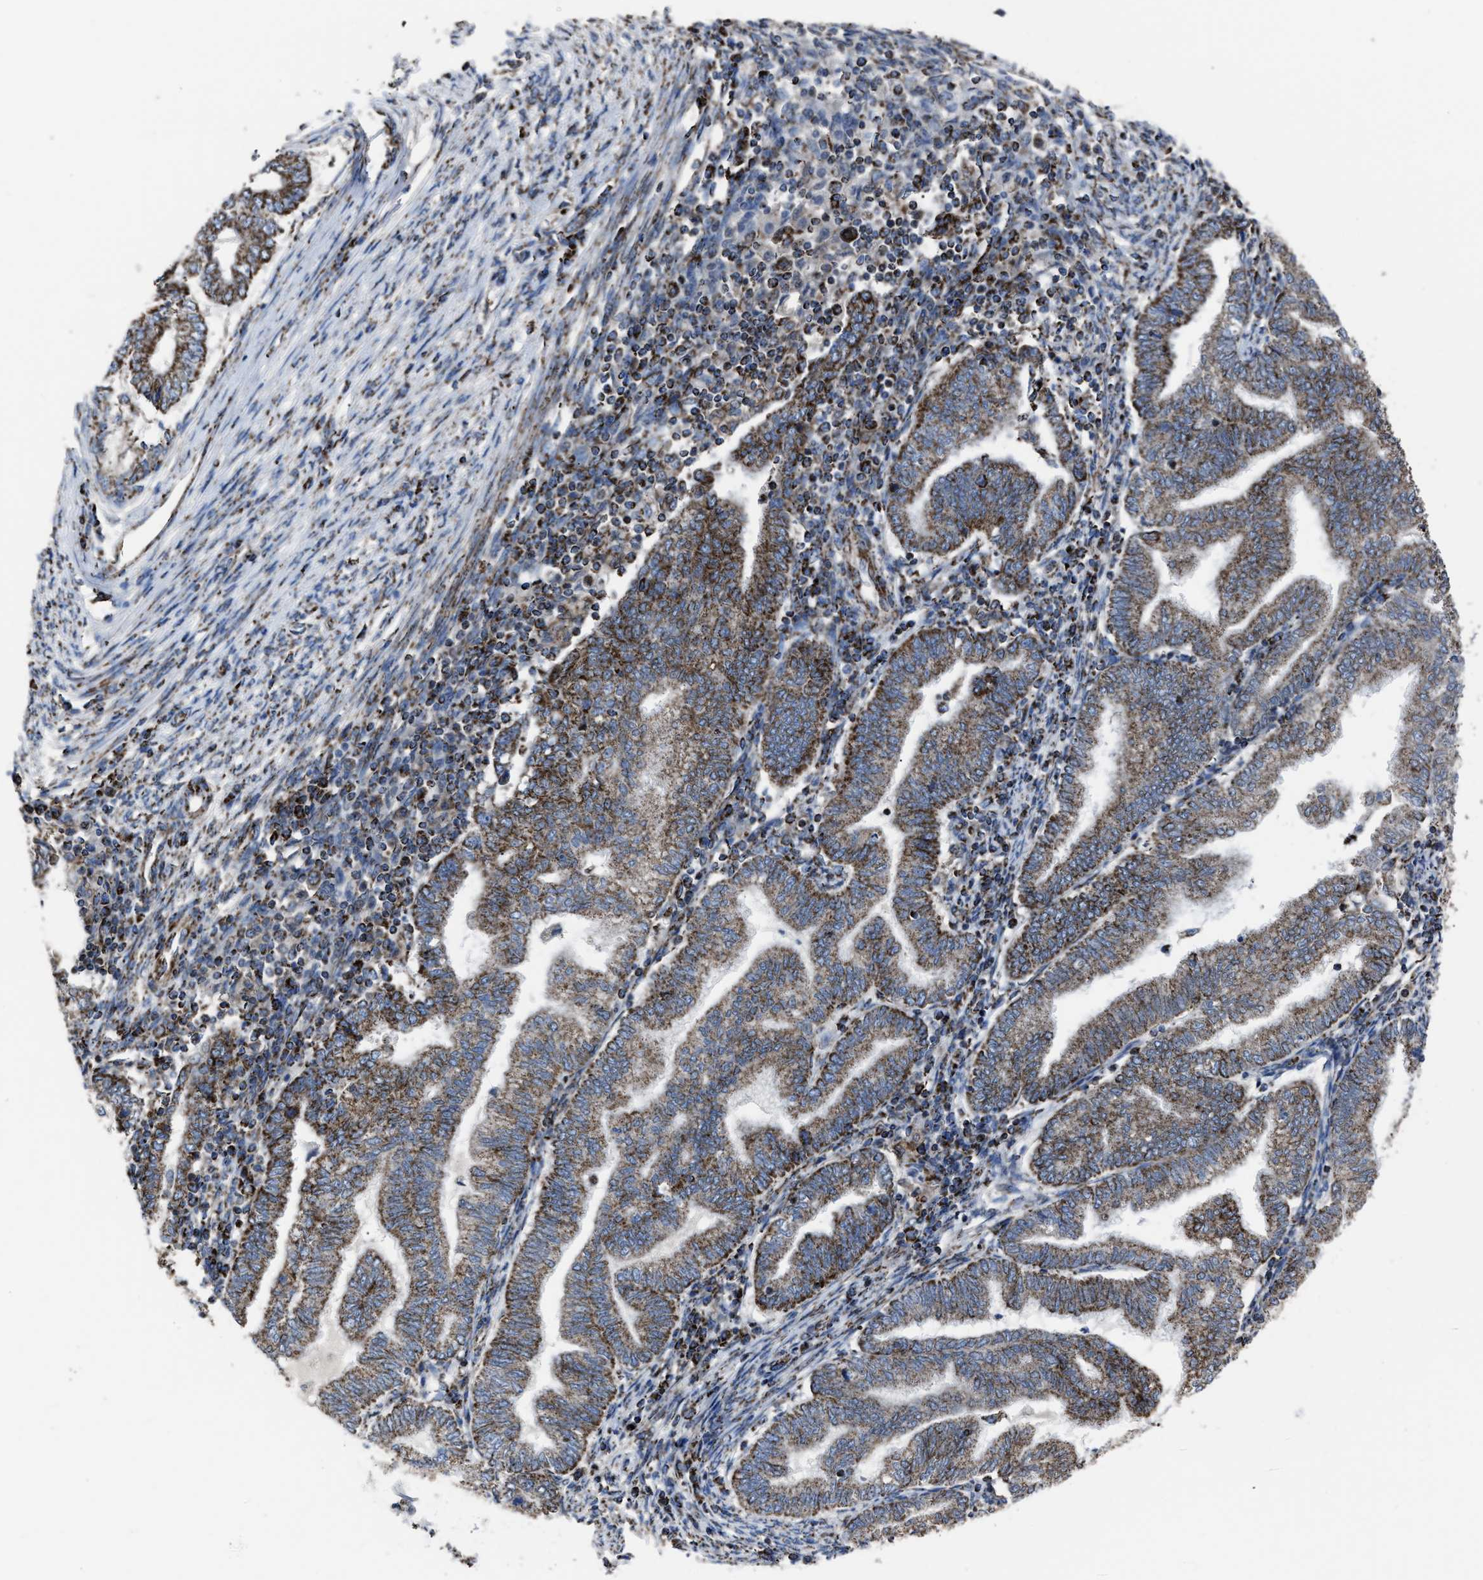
{"staining": {"intensity": "strong", "quantity": ">75%", "location": "cytoplasmic/membranous"}, "tissue": "endometrial cancer", "cell_type": "Tumor cells", "image_type": "cancer", "snomed": [{"axis": "morphology", "description": "Polyp, NOS"}, {"axis": "morphology", "description": "Adenocarcinoma, NOS"}, {"axis": "morphology", "description": "Adenoma, NOS"}, {"axis": "topography", "description": "Endometrium"}], "caption": "The photomicrograph reveals immunohistochemical staining of adenocarcinoma (endometrial). There is strong cytoplasmic/membranous expression is appreciated in about >75% of tumor cells.", "gene": "NDUFV3", "patient": {"sex": "female", "age": 79}}